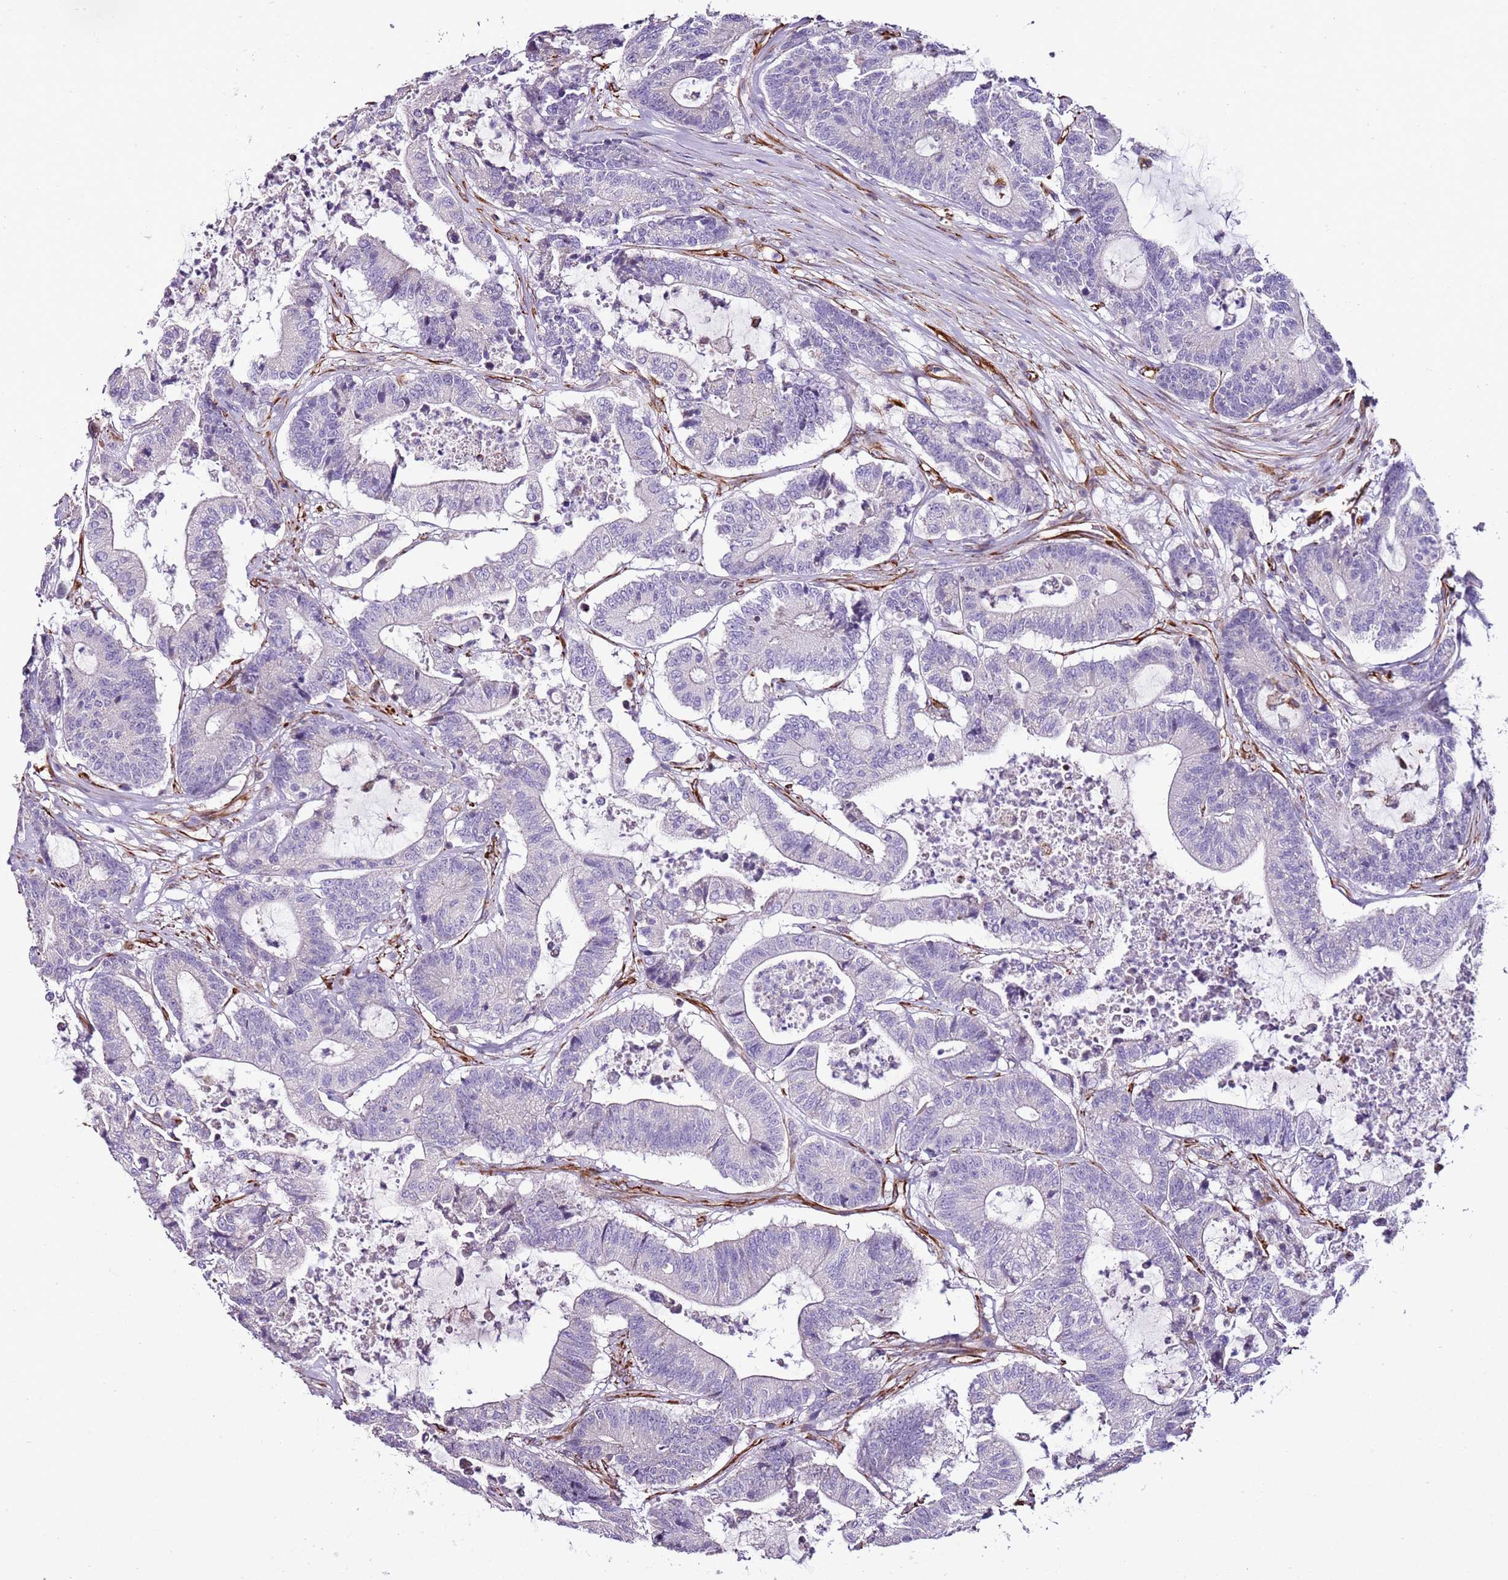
{"staining": {"intensity": "negative", "quantity": "none", "location": "none"}, "tissue": "colorectal cancer", "cell_type": "Tumor cells", "image_type": "cancer", "snomed": [{"axis": "morphology", "description": "Adenocarcinoma, NOS"}, {"axis": "topography", "description": "Colon"}], "caption": "The immunohistochemistry (IHC) micrograph has no significant staining in tumor cells of colorectal adenocarcinoma tissue.", "gene": "ZNF786", "patient": {"sex": "female", "age": 84}}